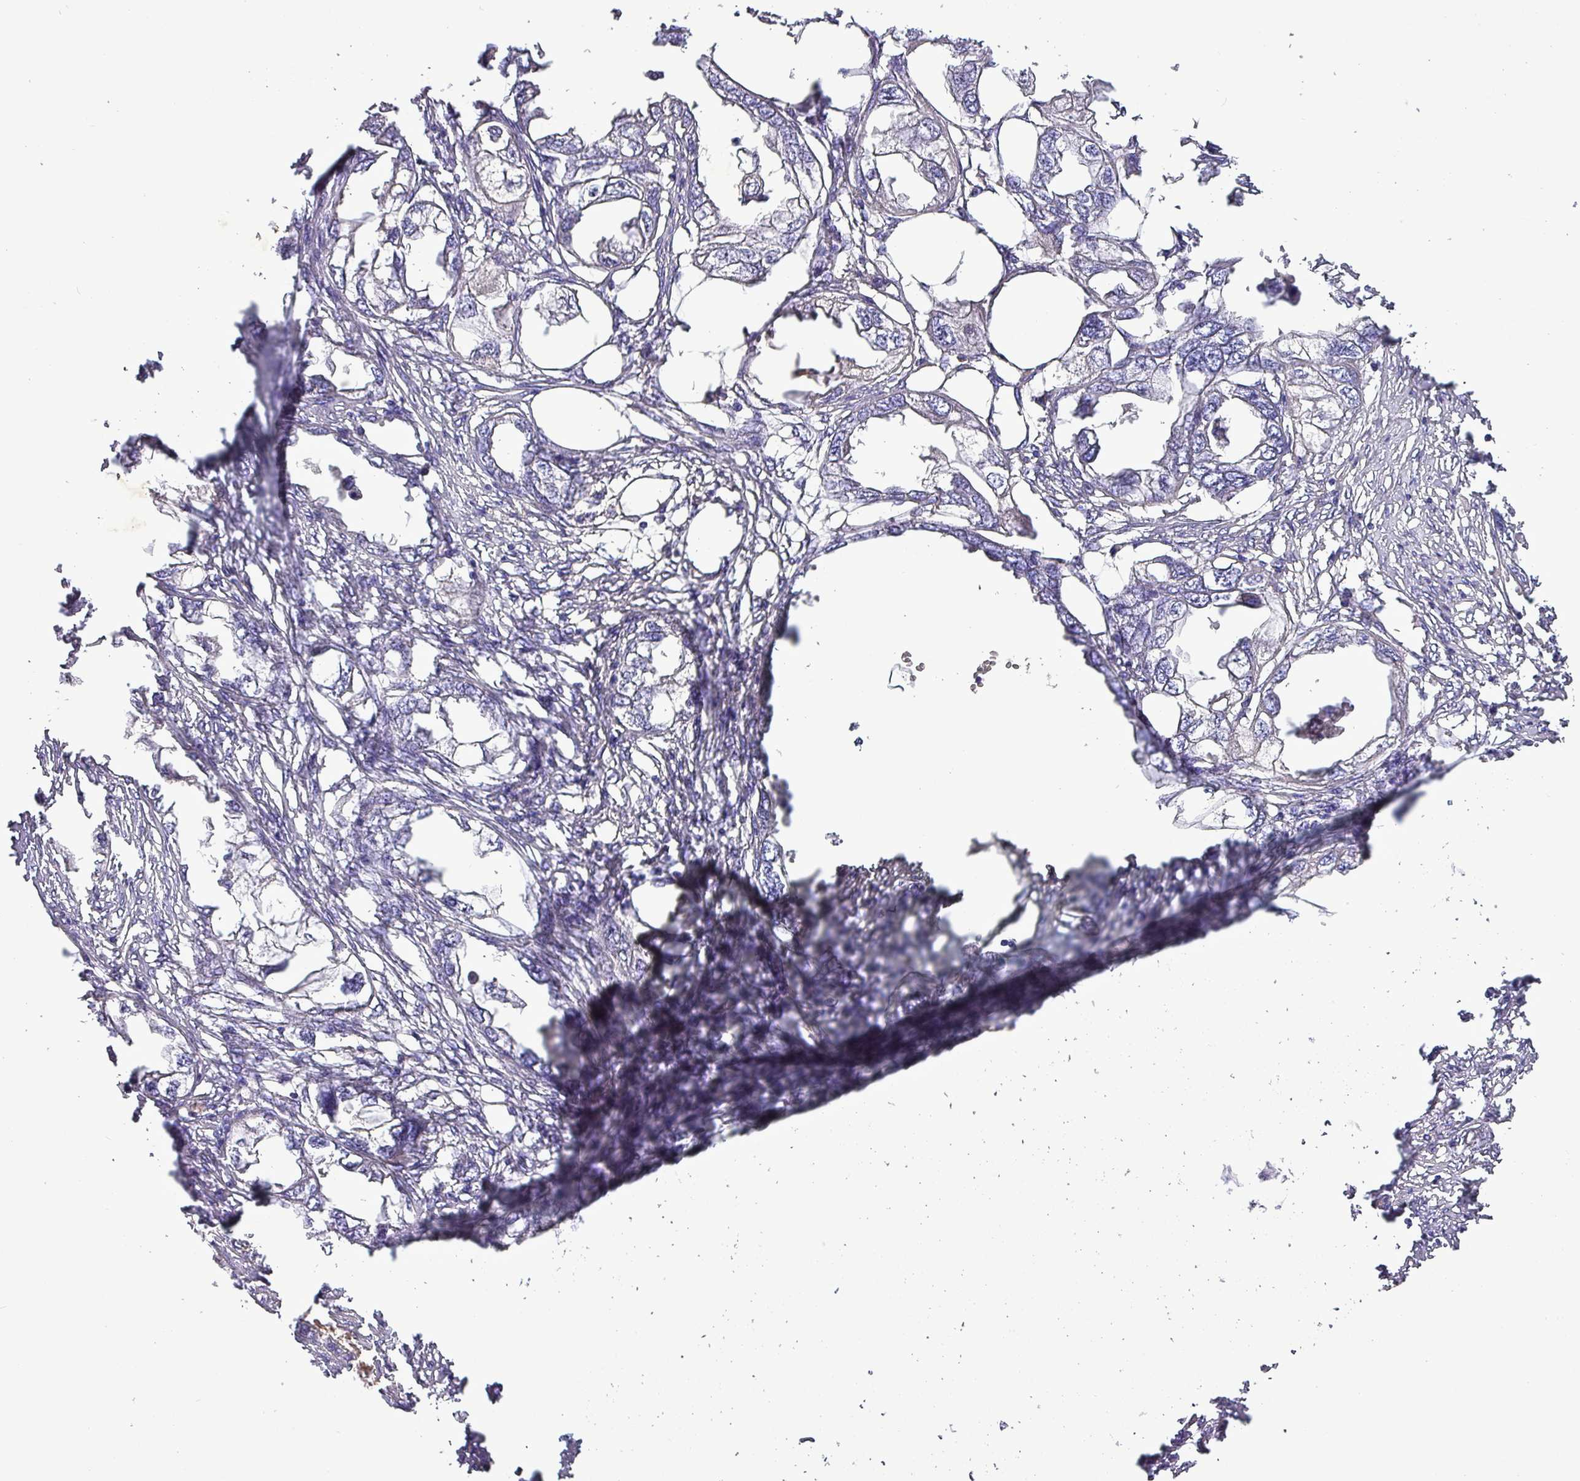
{"staining": {"intensity": "negative", "quantity": "none", "location": "none"}, "tissue": "endometrial cancer", "cell_type": "Tumor cells", "image_type": "cancer", "snomed": [{"axis": "morphology", "description": "Adenocarcinoma, NOS"}, {"axis": "morphology", "description": "Adenocarcinoma, metastatic, NOS"}, {"axis": "topography", "description": "Adipose tissue"}, {"axis": "topography", "description": "Endometrium"}], "caption": "This is an IHC histopathology image of endometrial adenocarcinoma. There is no expression in tumor cells.", "gene": "HP", "patient": {"sex": "female", "age": 67}}